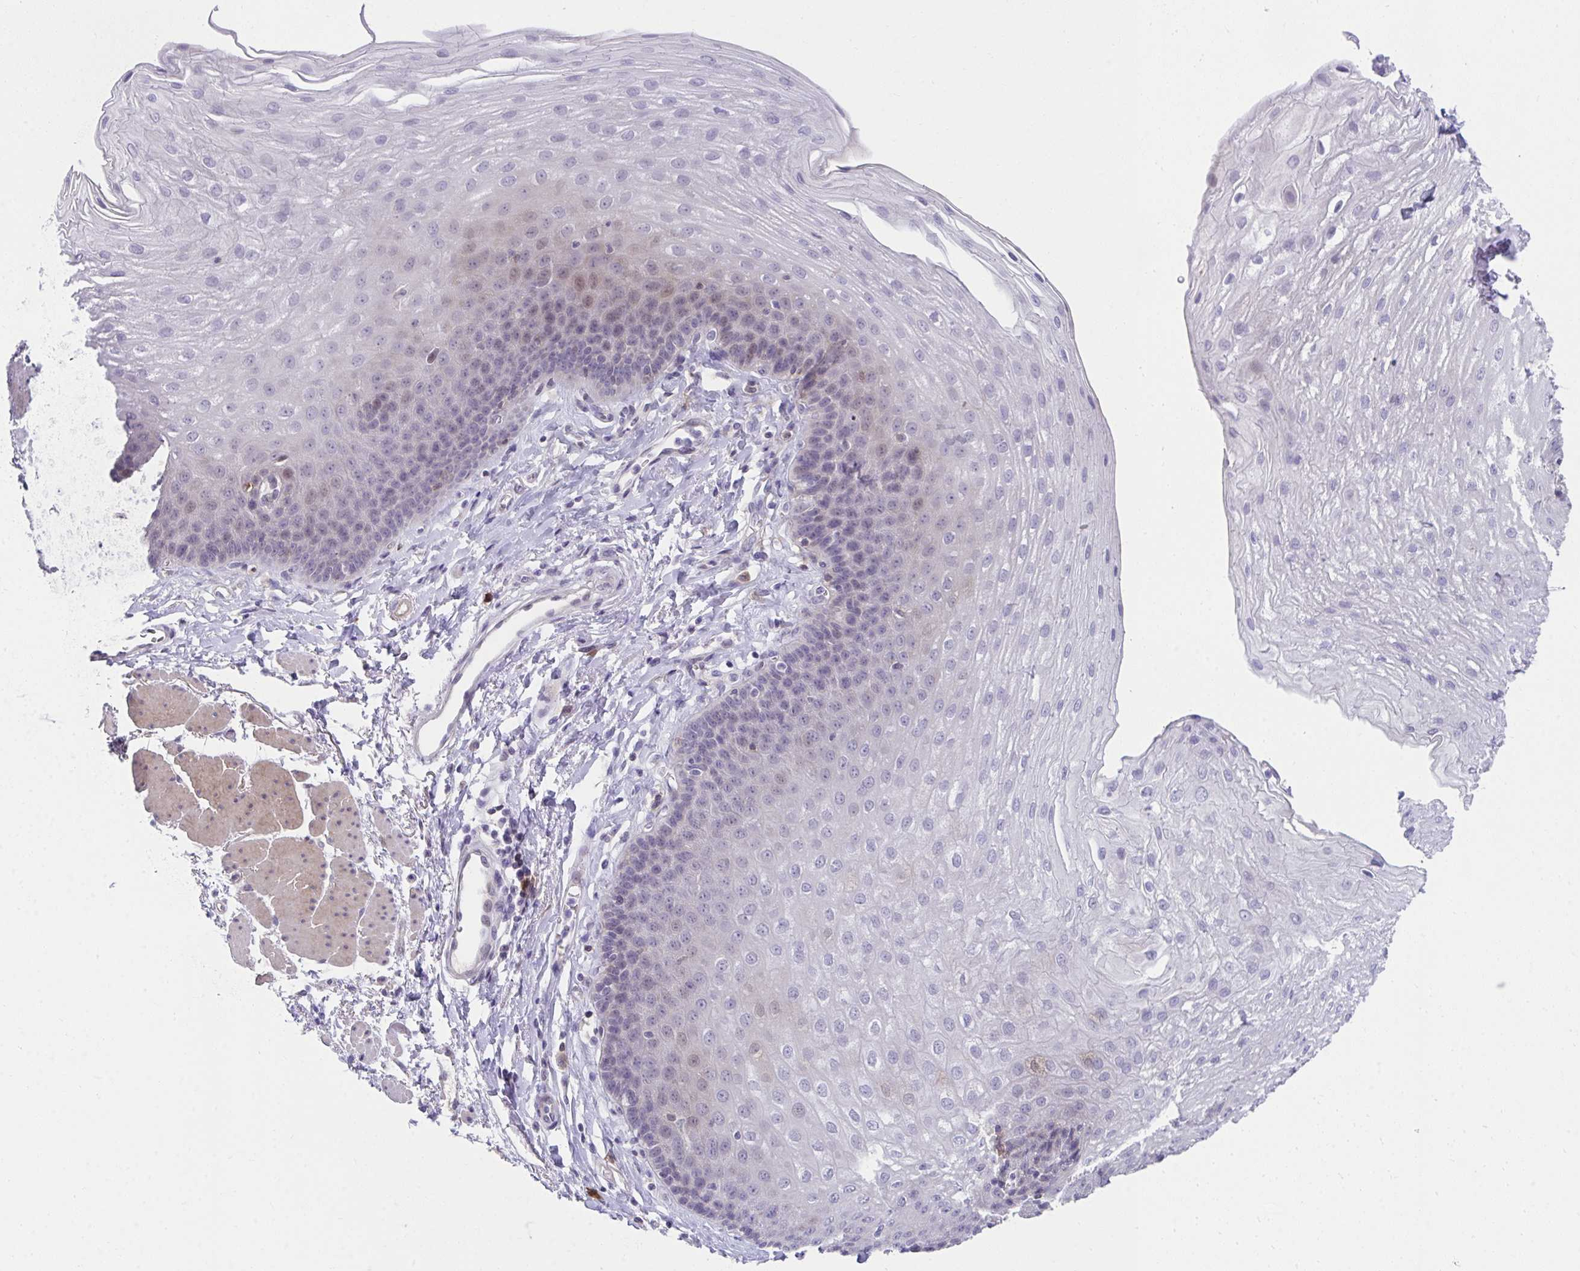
{"staining": {"intensity": "negative", "quantity": "none", "location": "none"}, "tissue": "esophagus", "cell_type": "Squamous epithelial cells", "image_type": "normal", "snomed": [{"axis": "morphology", "description": "Normal tissue, NOS"}, {"axis": "topography", "description": "Esophagus"}], "caption": "Immunohistochemical staining of normal human esophagus exhibits no significant staining in squamous epithelial cells.", "gene": "SLAMF7", "patient": {"sex": "female", "age": 81}}